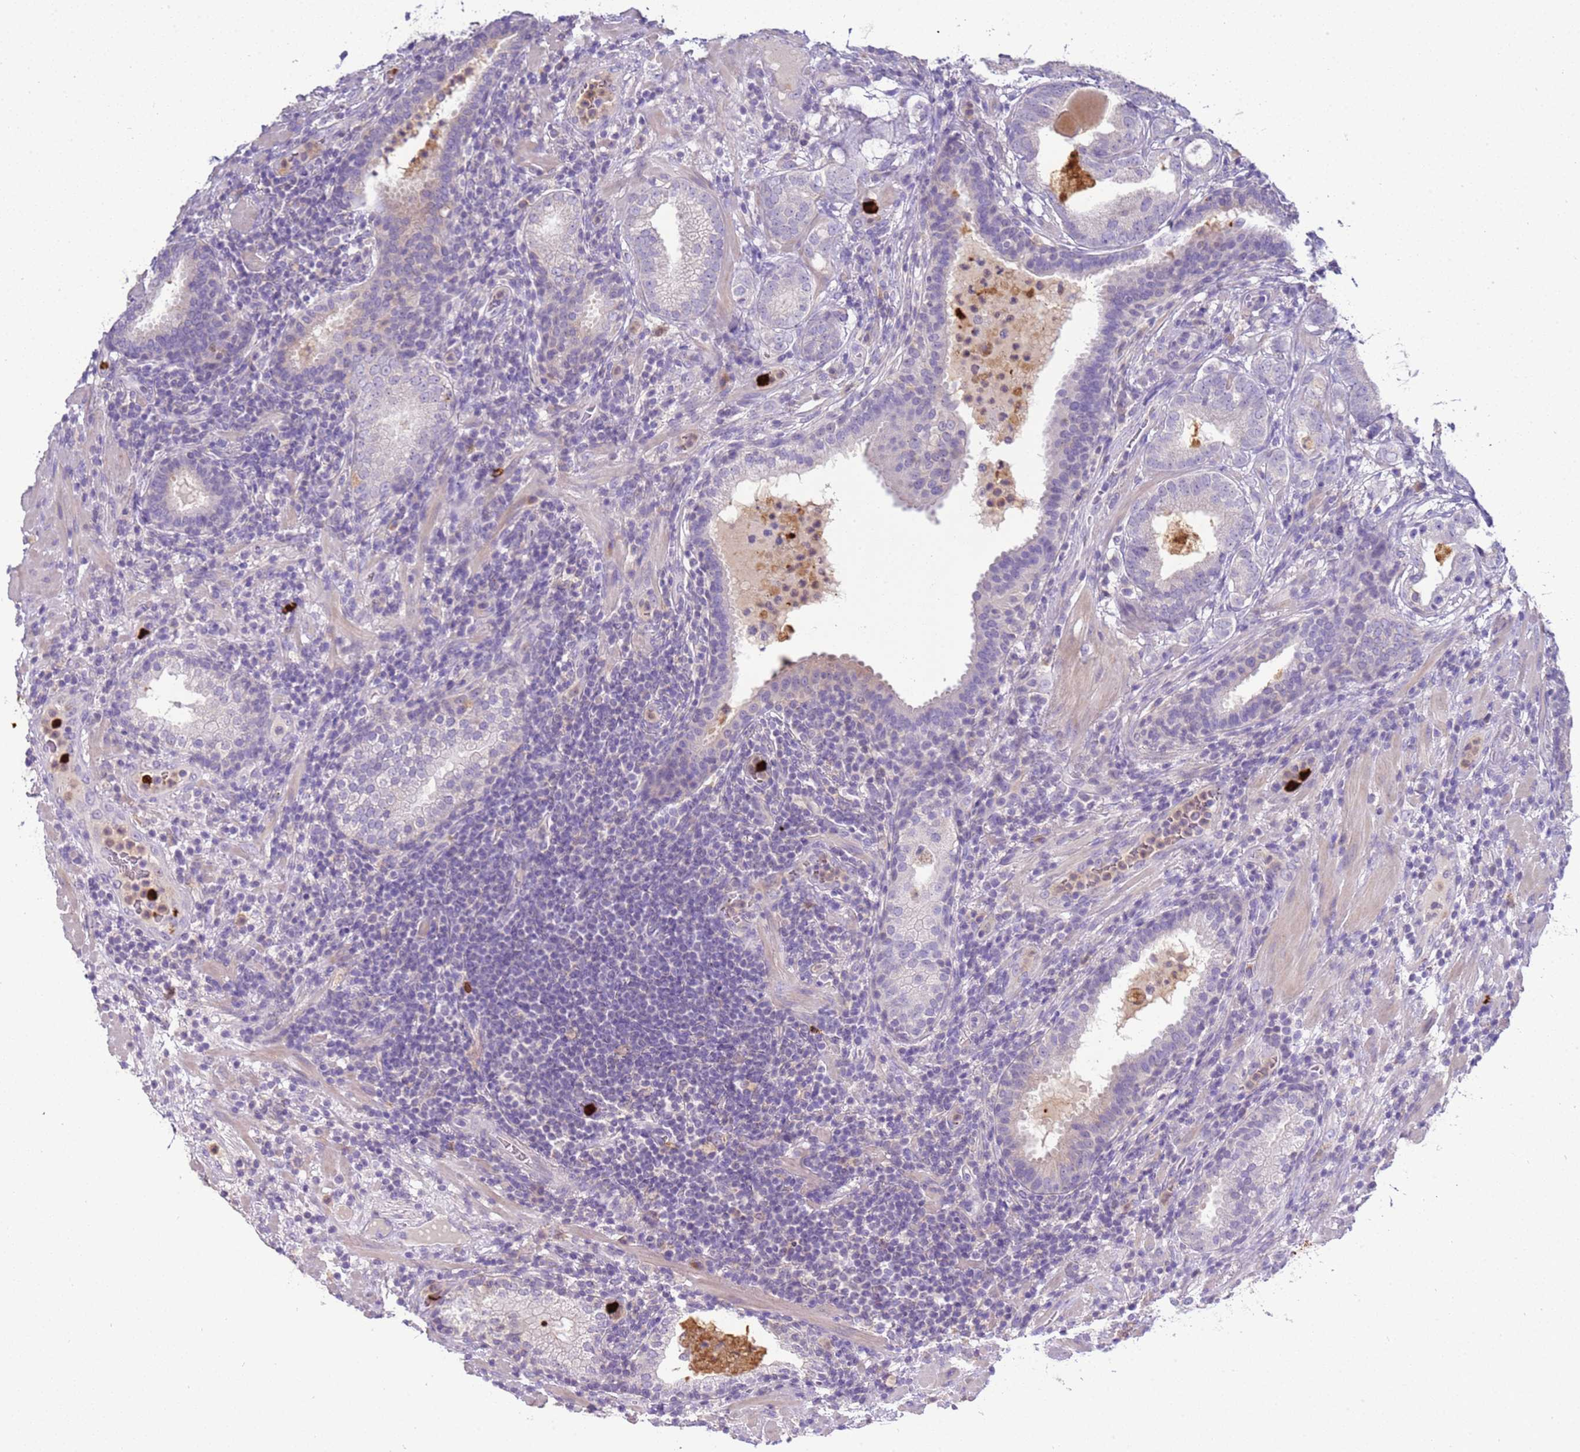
{"staining": {"intensity": "negative", "quantity": "none", "location": "none"}, "tissue": "prostate cancer", "cell_type": "Tumor cells", "image_type": "cancer", "snomed": [{"axis": "morphology", "description": "Adenocarcinoma, High grade"}, {"axis": "topography", "description": "Prostate"}], "caption": "The histopathology image exhibits no significant staining in tumor cells of prostate cancer (adenocarcinoma (high-grade)).", "gene": "IL2RG", "patient": {"sex": "male", "age": 64}}